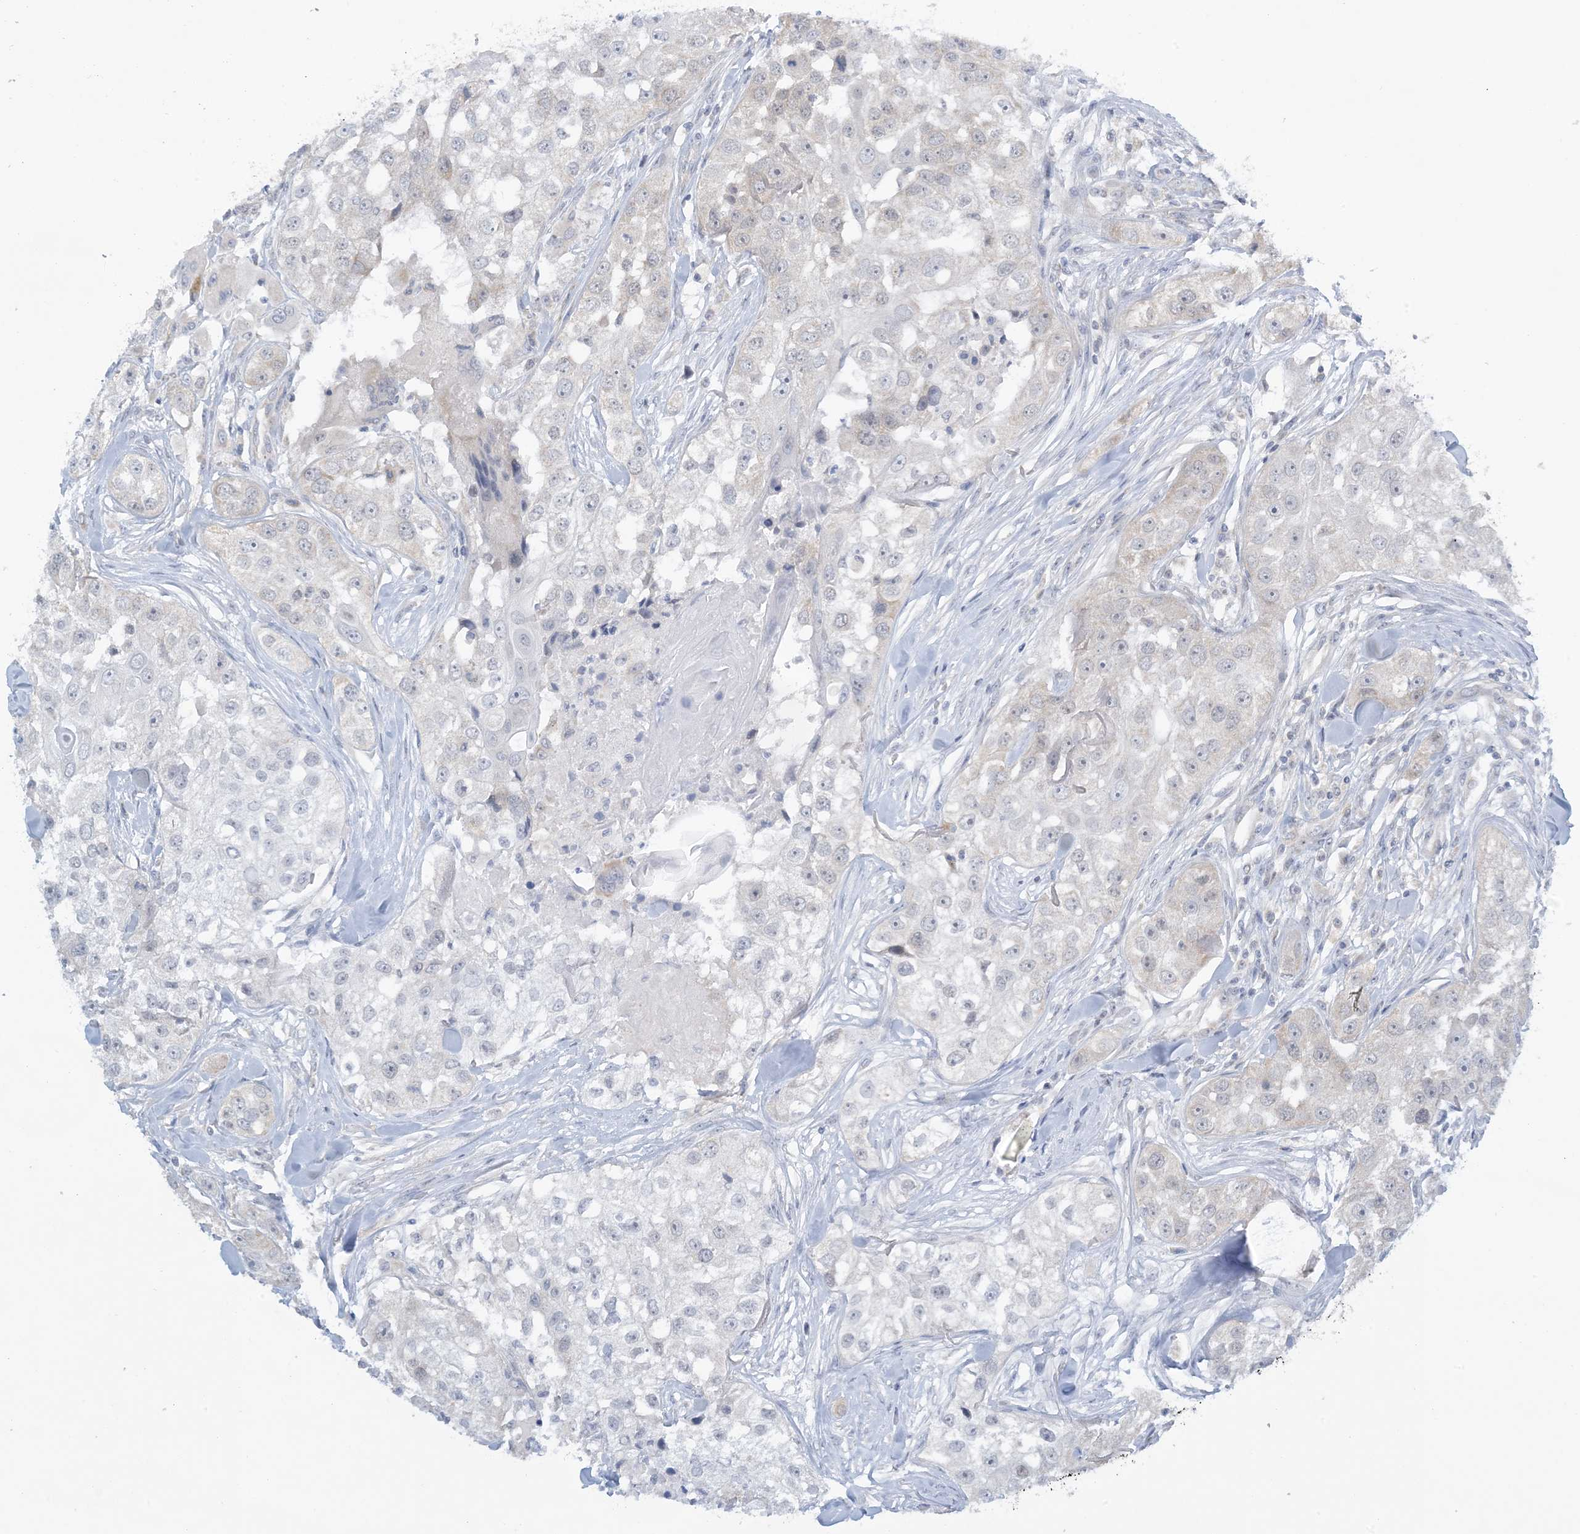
{"staining": {"intensity": "negative", "quantity": "none", "location": "none"}, "tissue": "head and neck cancer", "cell_type": "Tumor cells", "image_type": "cancer", "snomed": [{"axis": "morphology", "description": "Normal tissue, NOS"}, {"axis": "morphology", "description": "Squamous cell carcinoma, NOS"}, {"axis": "topography", "description": "Skeletal muscle"}, {"axis": "topography", "description": "Head-Neck"}], "caption": "Tumor cells are negative for protein expression in human head and neck squamous cell carcinoma.", "gene": "MRPS18A", "patient": {"sex": "male", "age": 51}}